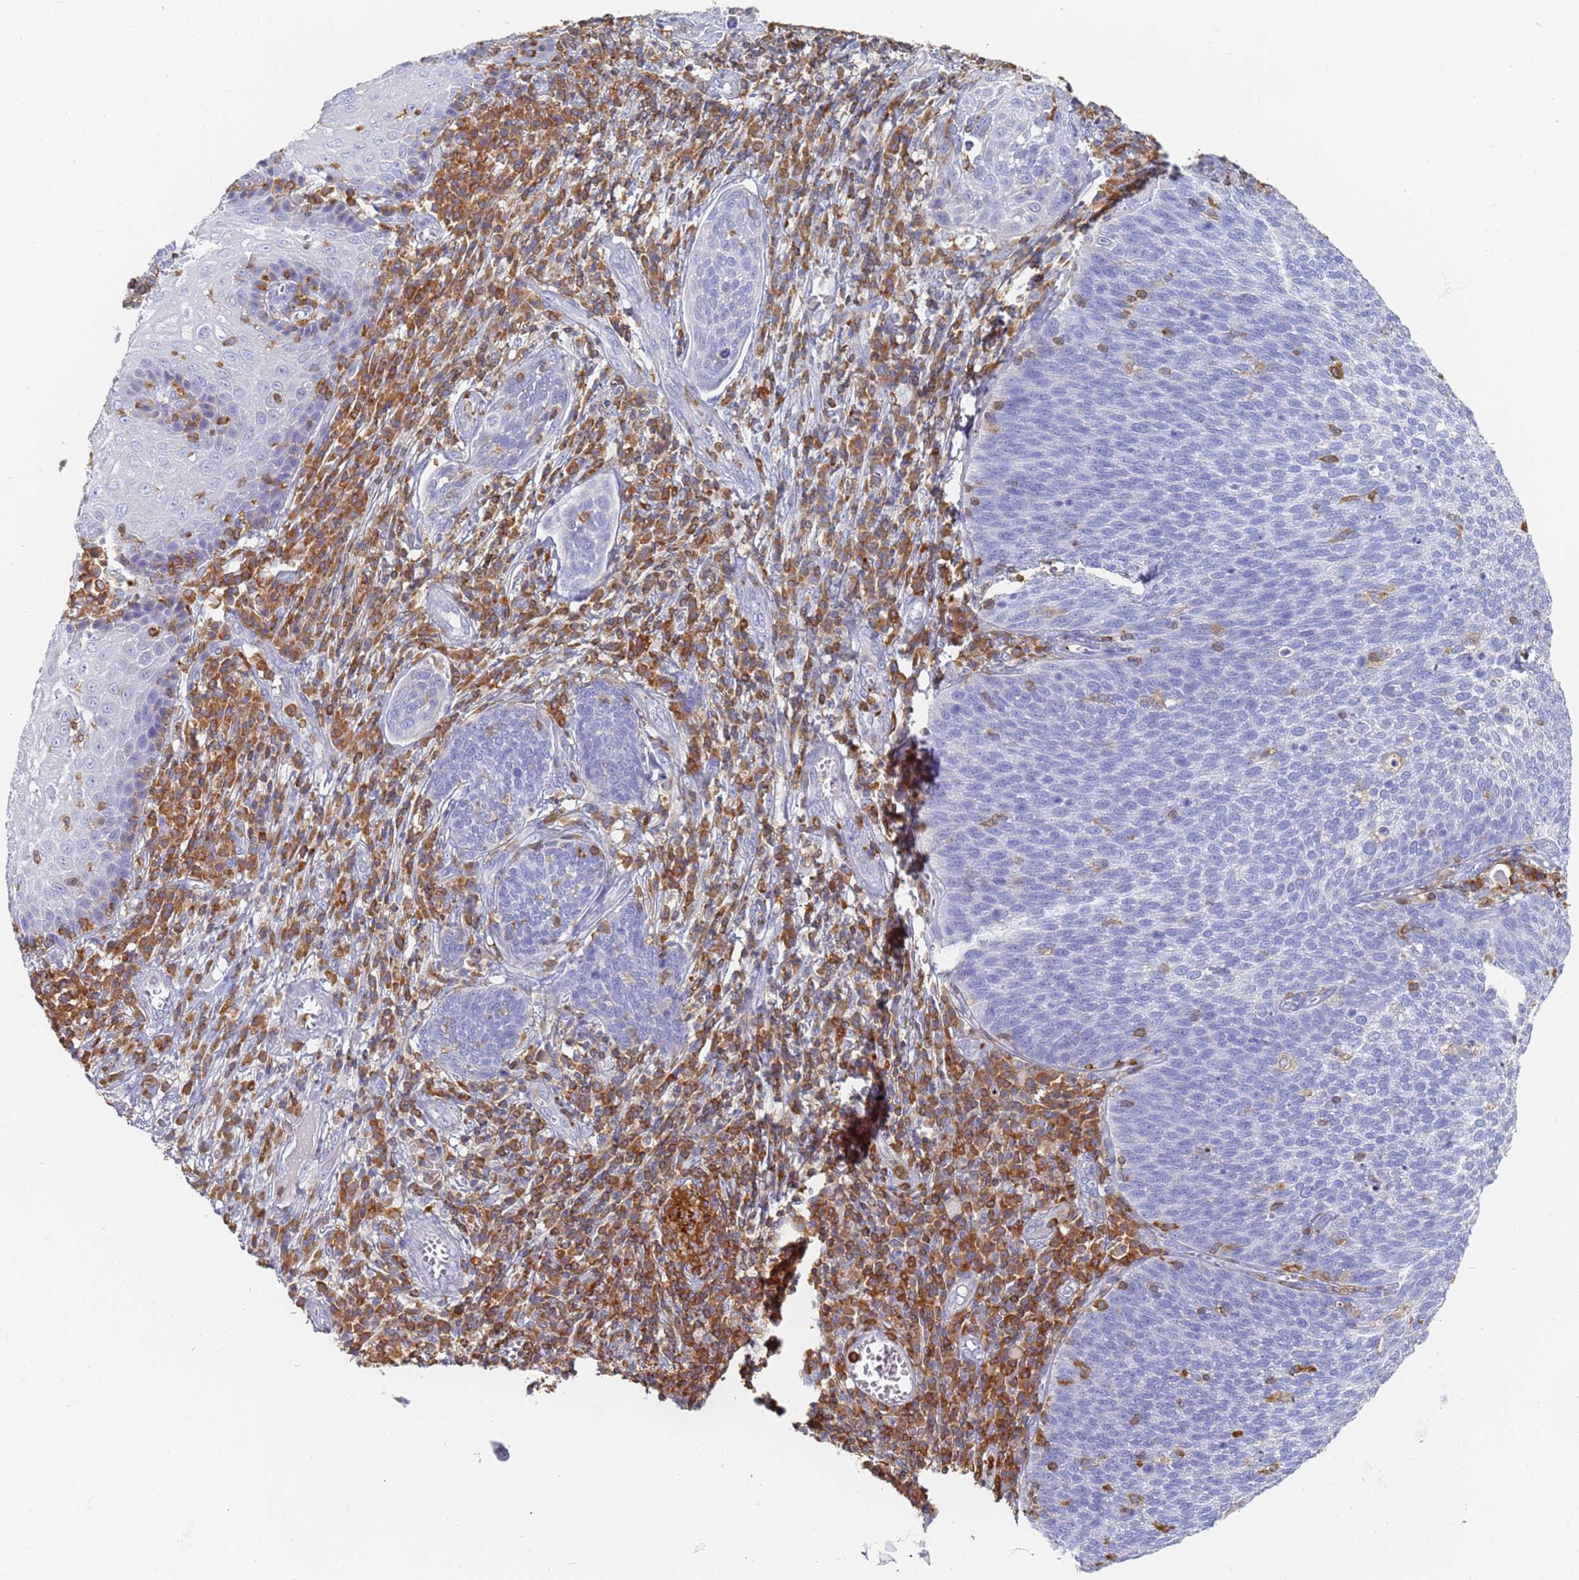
{"staining": {"intensity": "negative", "quantity": "none", "location": "none"}, "tissue": "cervical cancer", "cell_type": "Tumor cells", "image_type": "cancer", "snomed": [{"axis": "morphology", "description": "Squamous cell carcinoma, NOS"}, {"axis": "topography", "description": "Cervix"}], "caption": "Tumor cells show no significant protein expression in cervical squamous cell carcinoma.", "gene": "BIN2", "patient": {"sex": "female", "age": 34}}